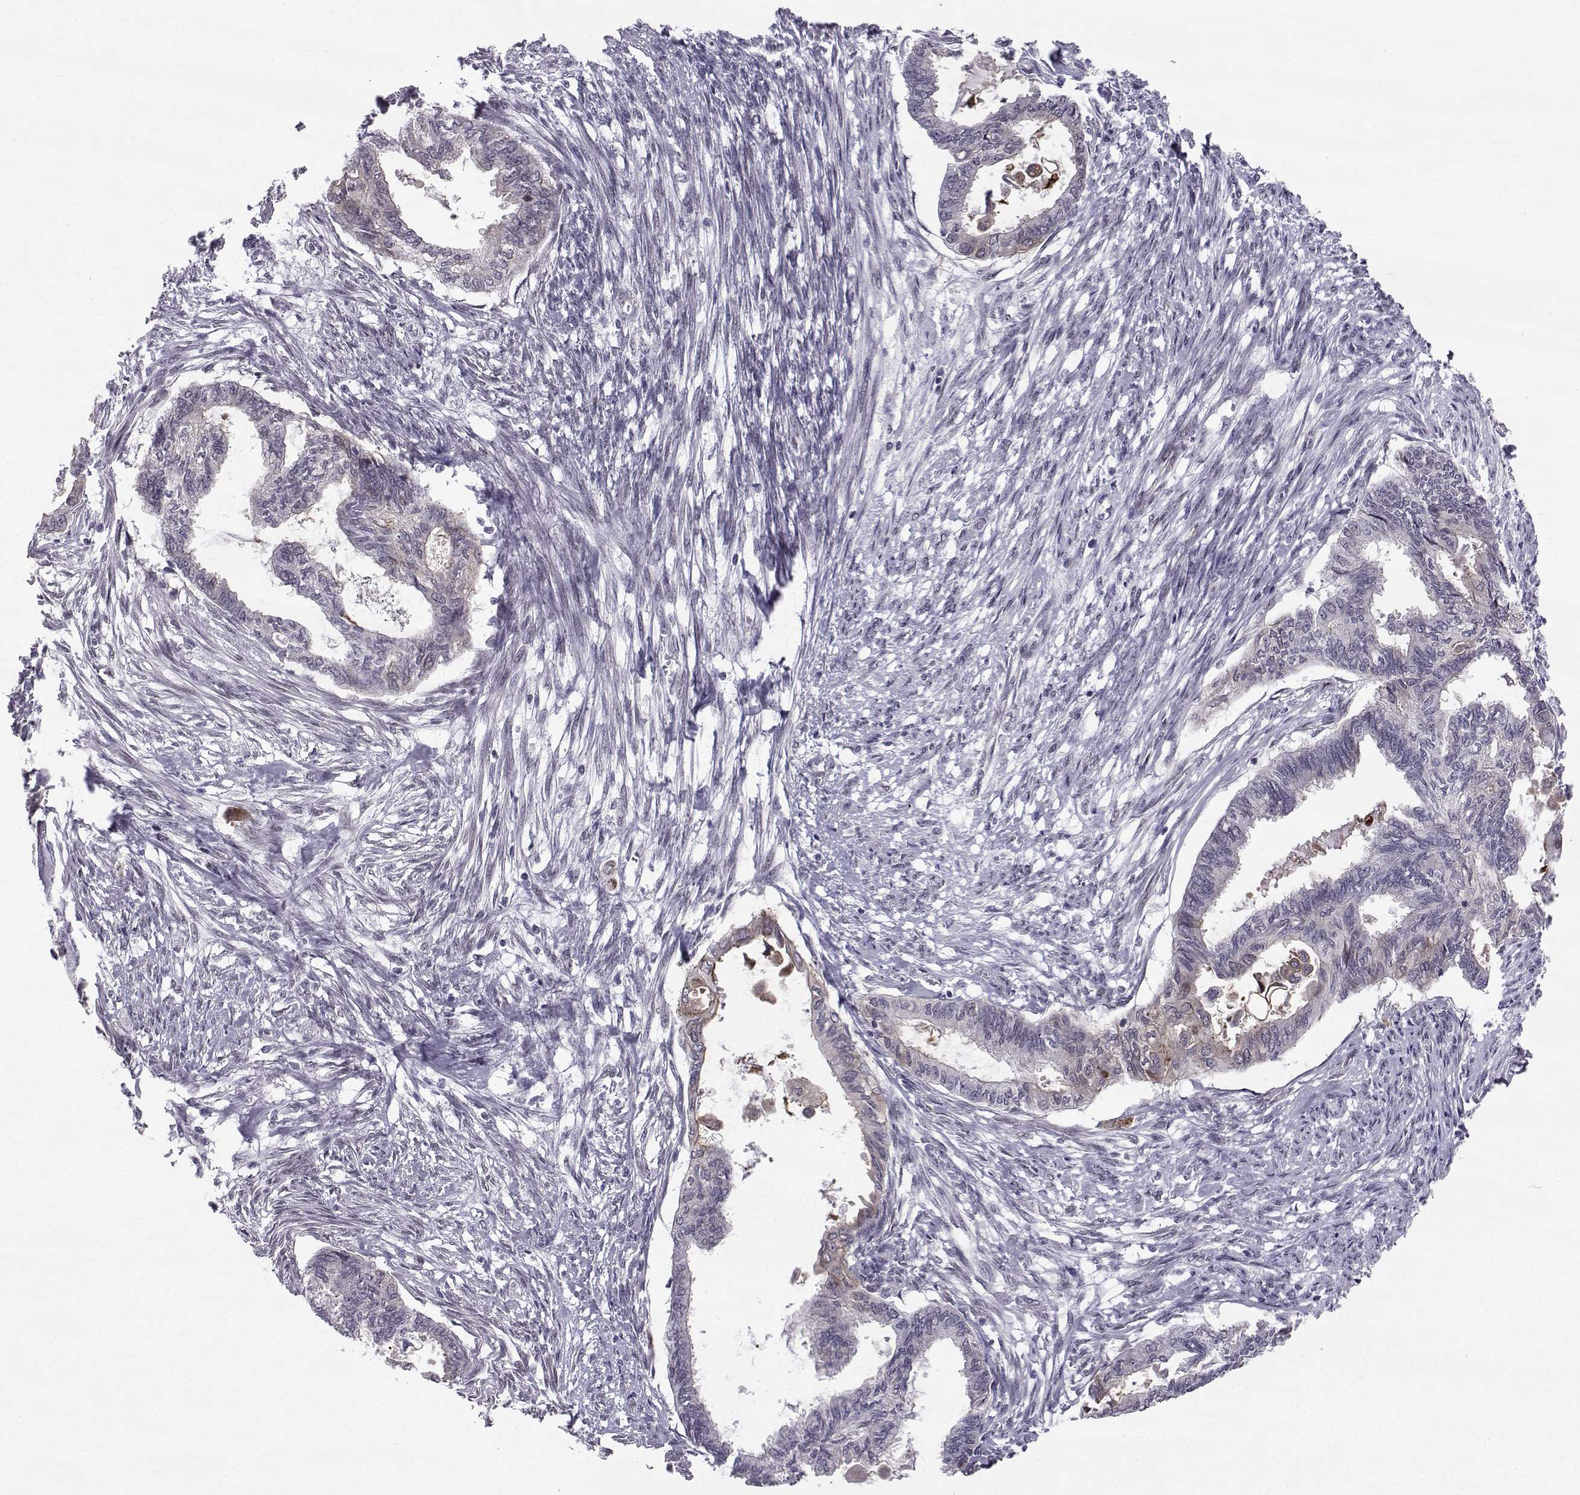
{"staining": {"intensity": "negative", "quantity": "none", "location": "none"}, "tissue": "endometrial cancer", "cell_type": "Tumor cells", "image_type": "cancer", "snomed": [{"axis": "morphology", "description": "Adenocarcinoma, NOS"}, {"axis": "topography", "description": "Endometrium"}], "caption": "Immunohistochemical staining of endometrial adenocarcinoma shows no significant expression in tumor cells.", "gene": "RBM24", "patient": {"sex": "female", "age": 86}}